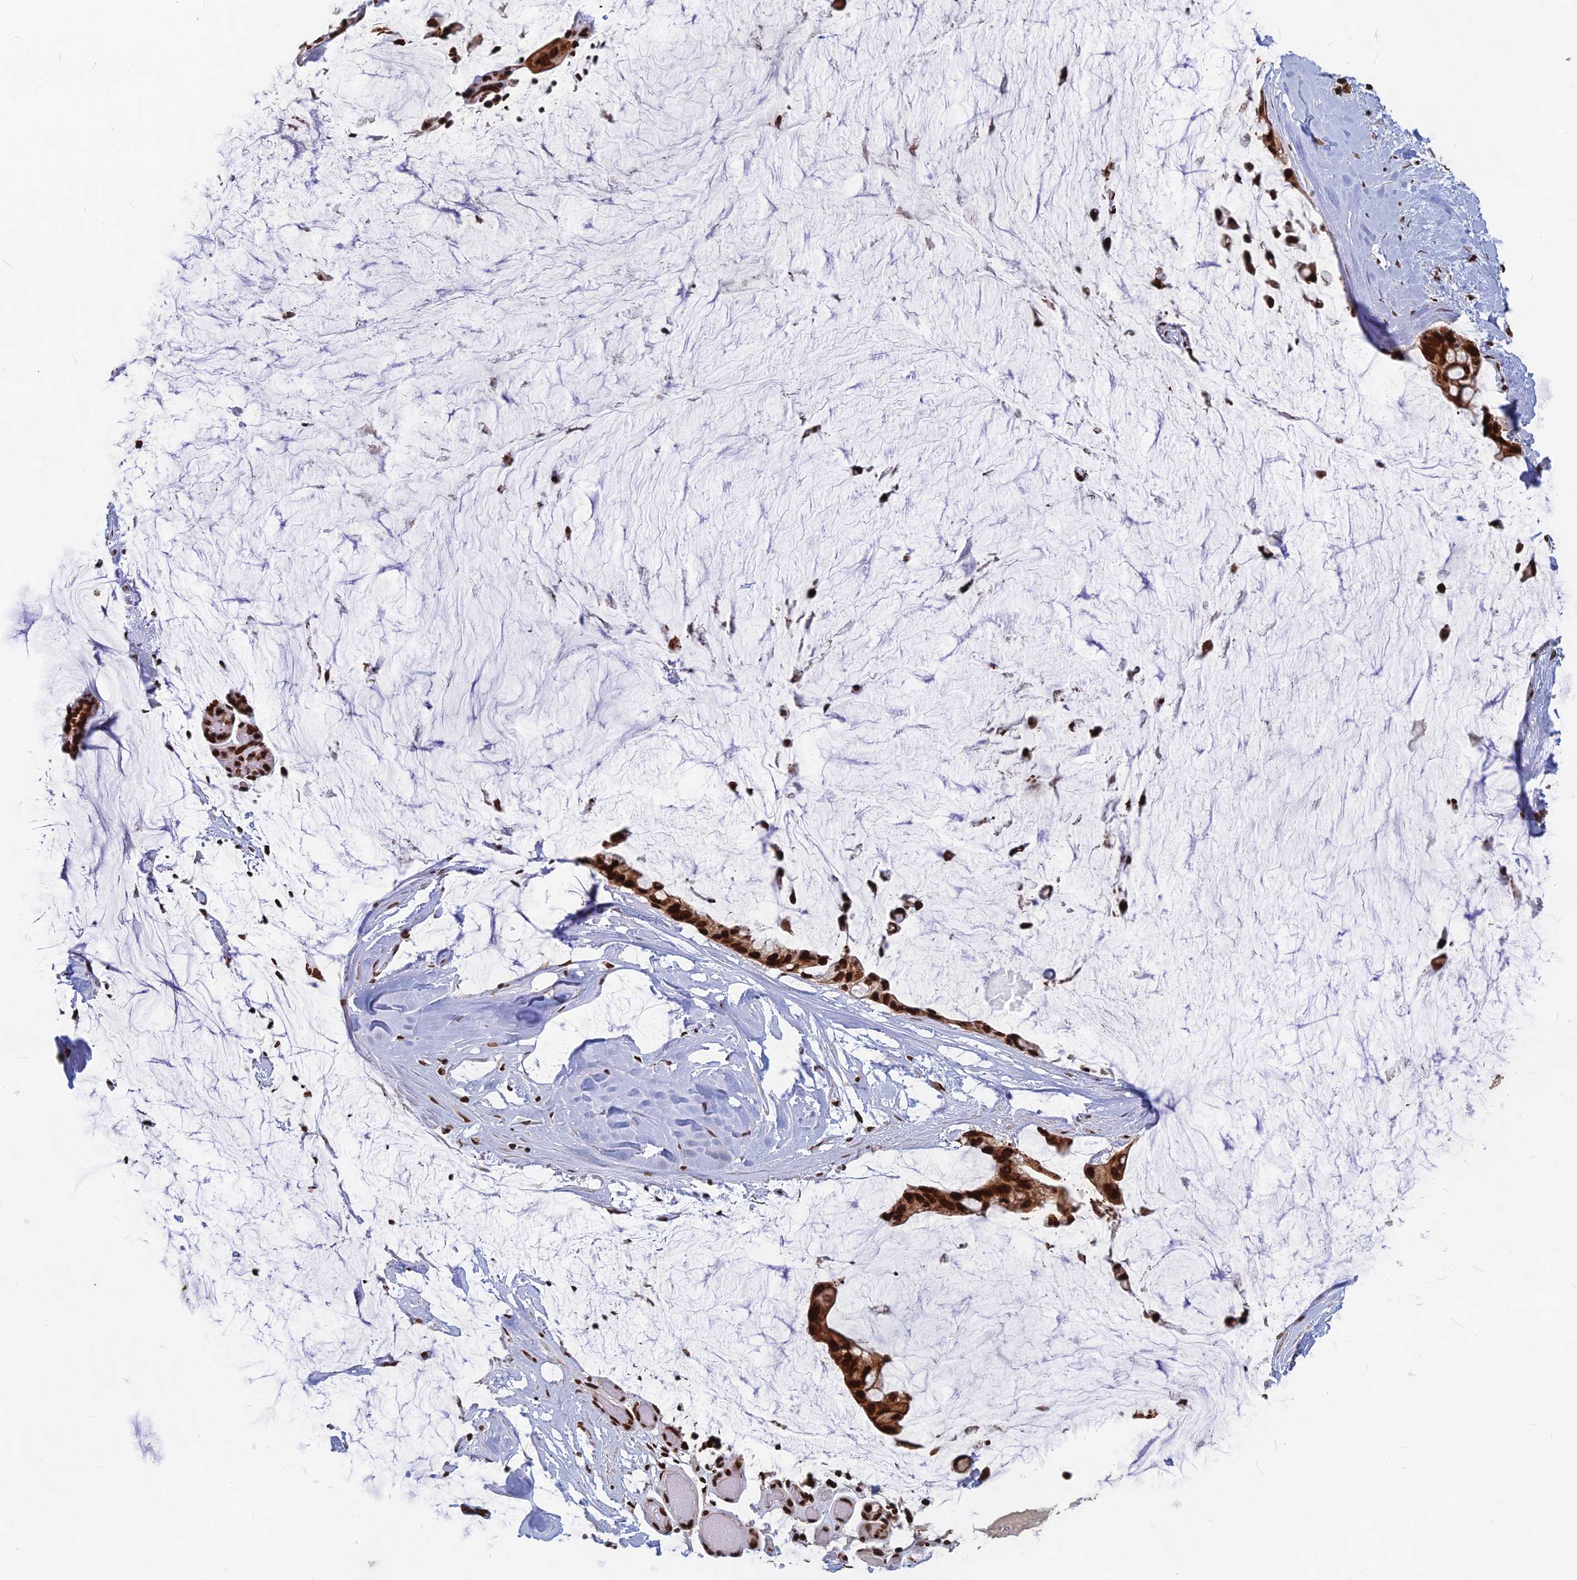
{"staining": {"intensity": "strong", "quantity": ">75%", "location": "nuclear"}, "tissue": "ovarian cancer", "cell_type": "Tumor cells", "image_type": "cancer", "snomed": [{"axis": "morphology", "description": "Cystadenocarcinoma, mucinous, NOS"}, {"axis": "topography", "description": "Ovary"}], "caption": "High-power microscopy captured an immunohistochemistry (IHC) photomicrograph of ovarian cancer, revealing strong nuclear staining in about >75% of tumor cells. Nuclei are stained in blue.", "gene": "TET2", "patient": {"sex": "female", "age": 39}}